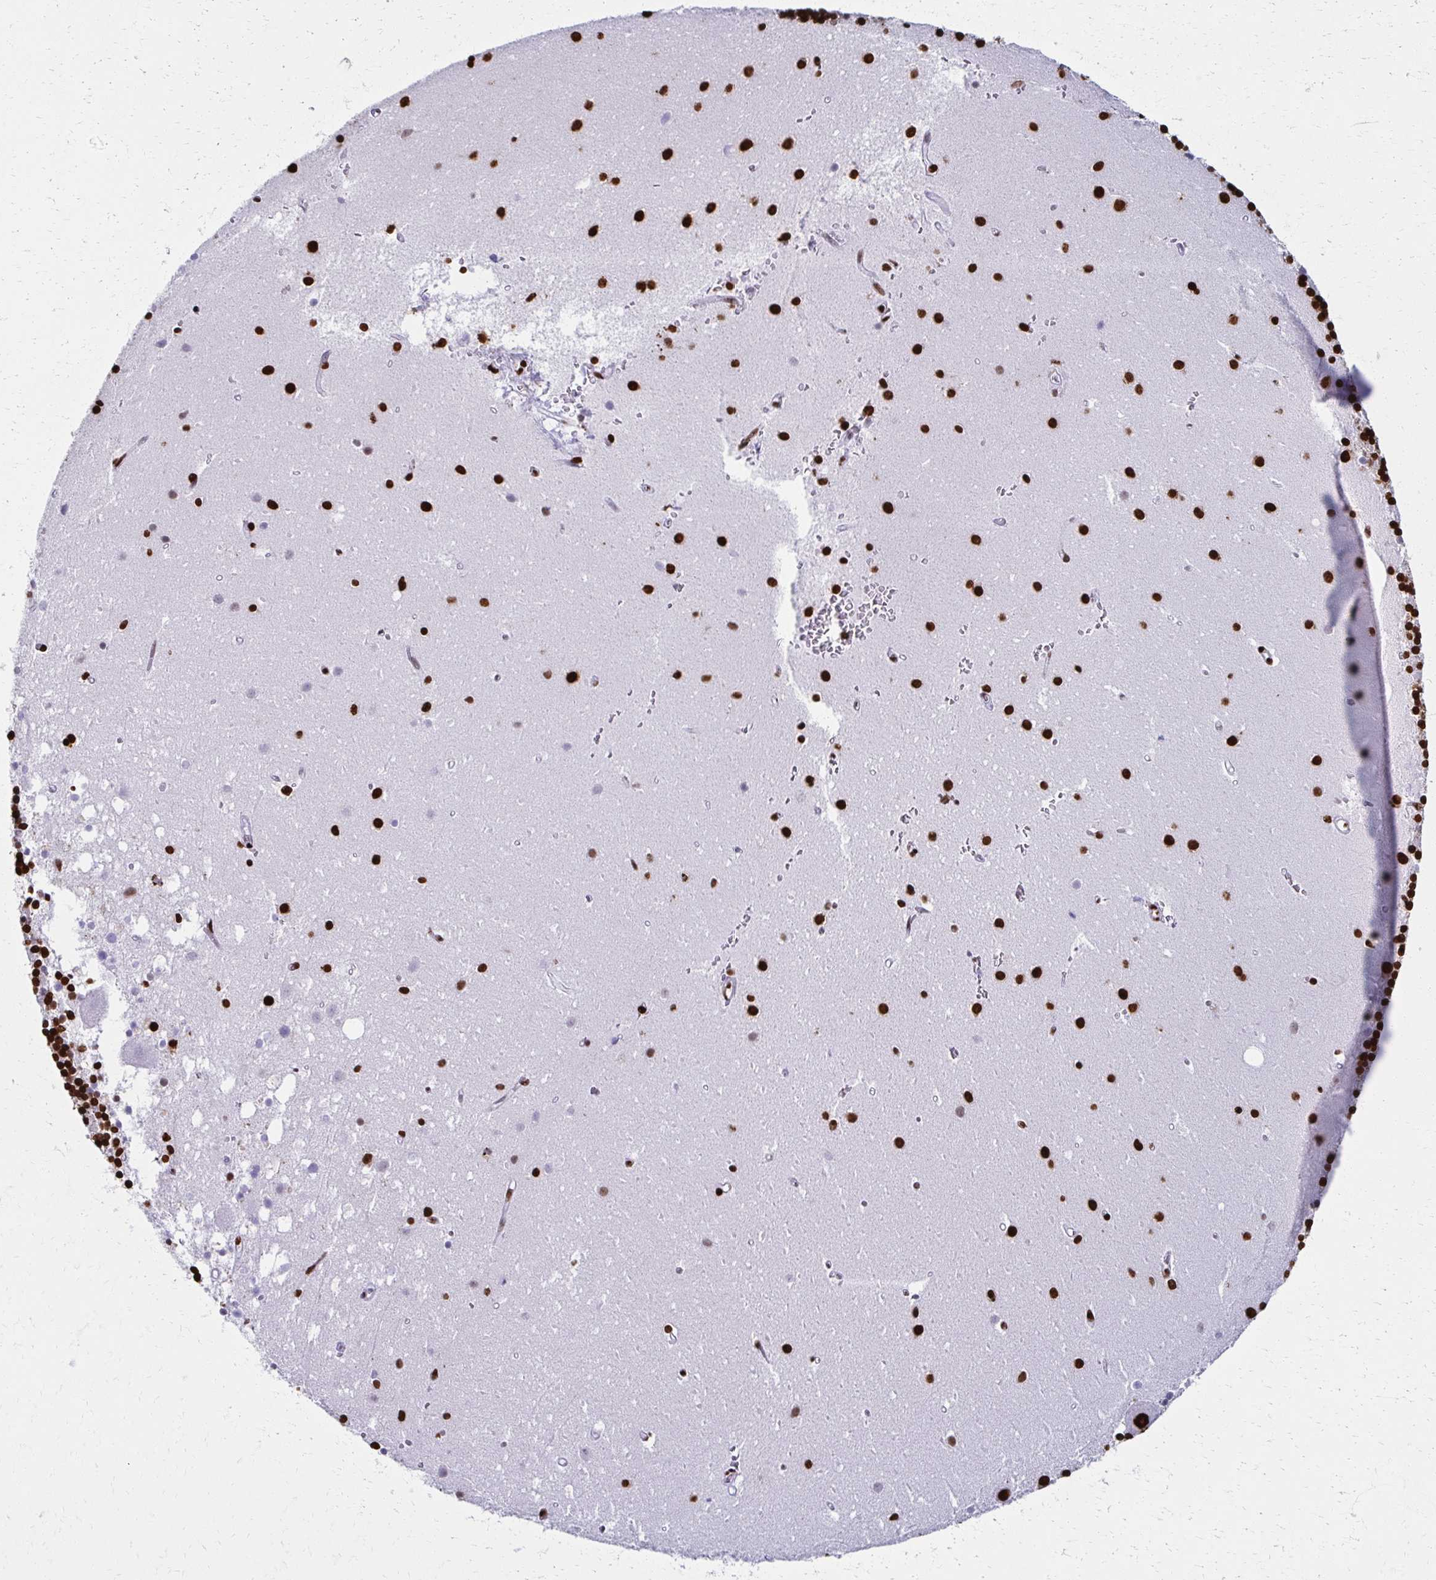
{"staining": {"intensity": "strong", "quantity": ">75%", "location": "nuclear"}, "tissue": "cerebellum", "cell_type": "Cells in granular layer", "image_type": "normal", "snomed": [{"axis": "morphology", "description": "Normal tissue, NOS"}, {"axis": "topography", "description": "Cerebellum"}], "caption": "A histopathology image showing strong nuclear positivity in about >75% of cells in granular layer in normal cerebellum, as visualized by brown immunohistochemical staining.", "gene": "NONO", "patient": {"sex": "male", "age": 54}}